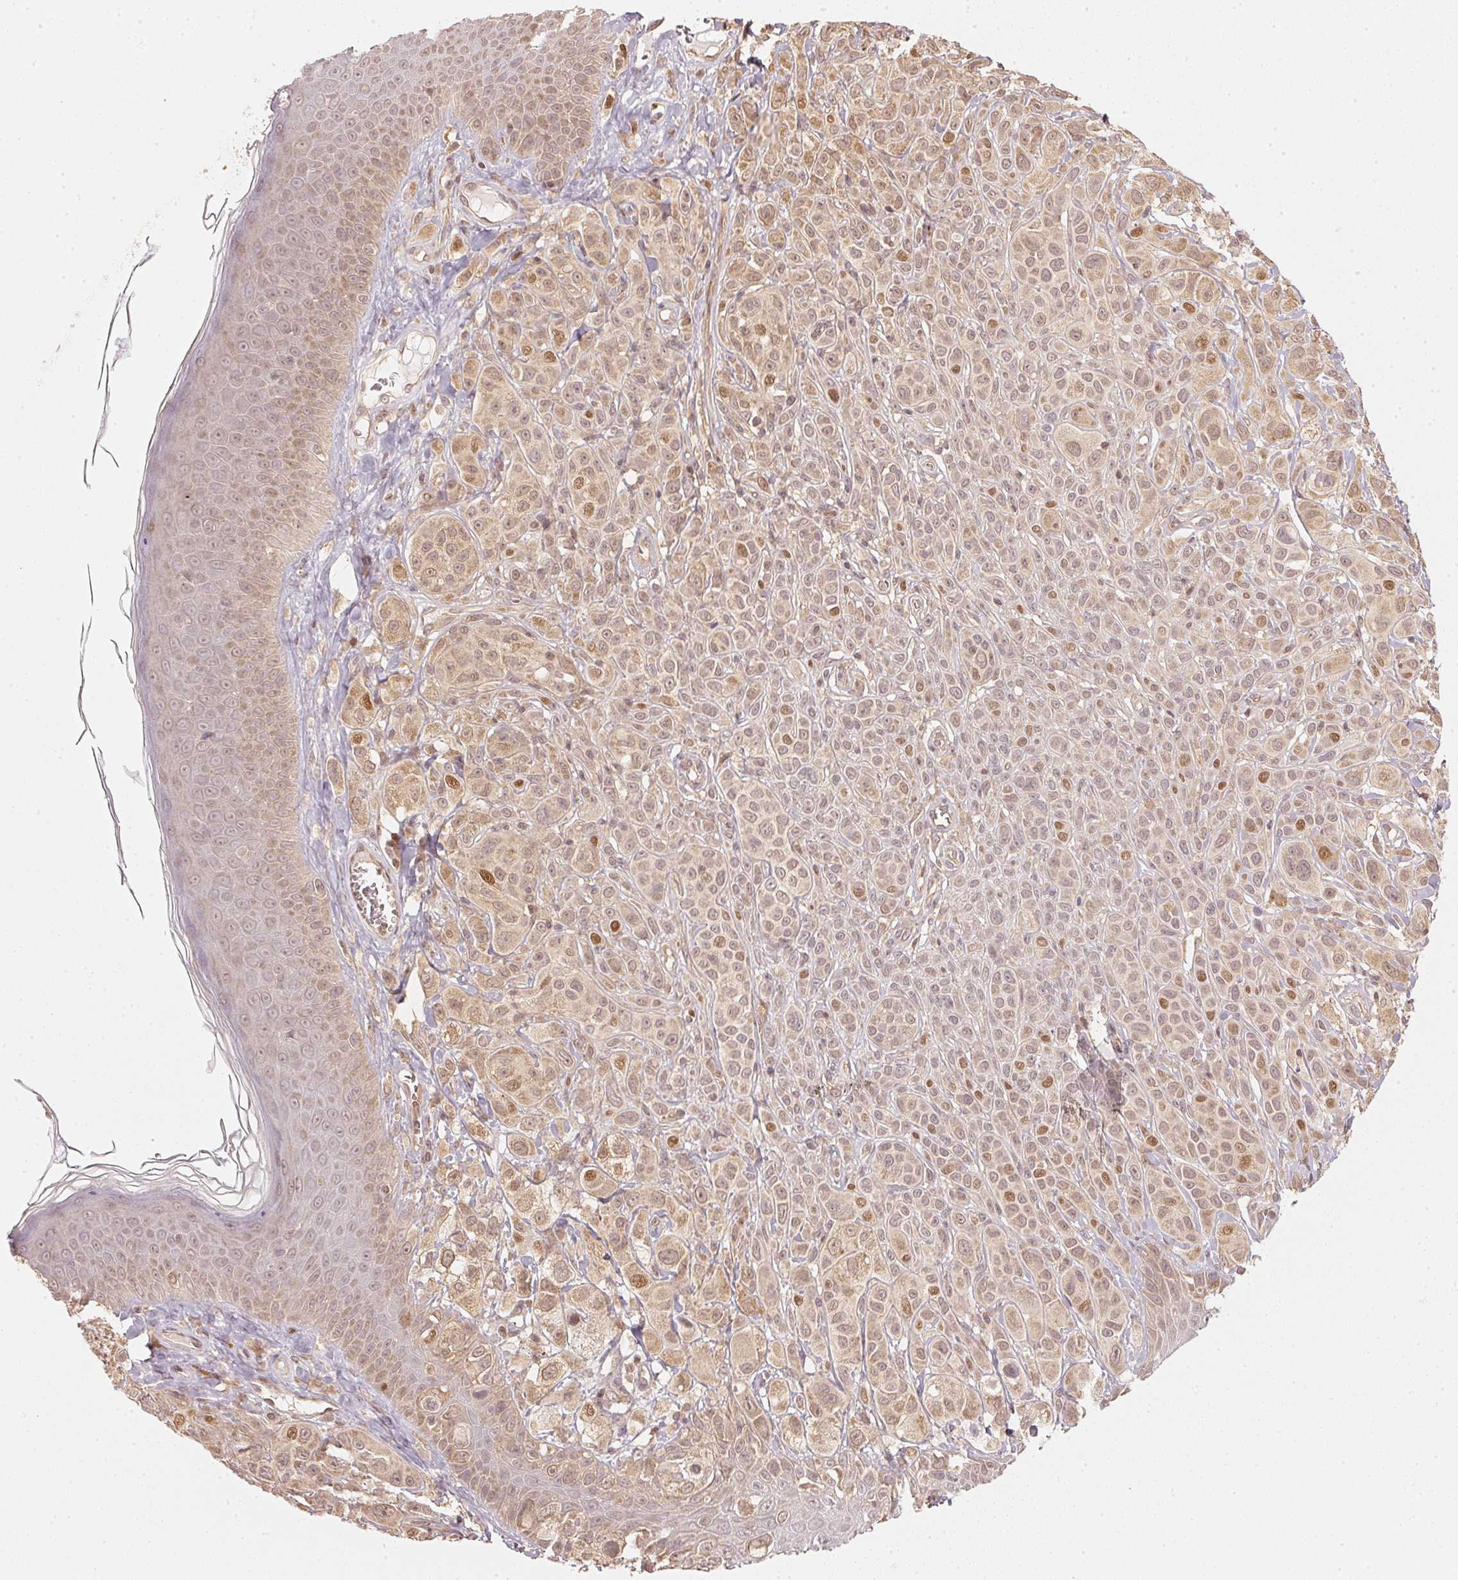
{"staining": {"intensity": "weak", "quantity": ">75%", "location": "cytoplasmic/membranous,nuclear"}, "tissue": "melanoma", "cell_type": "Tumor cells", "image_type": "cancer", "snomed": [{"axis": "morphology", "description": "Malignant melanoma, NOS"}, {"axis": "topography", "description": "Skin"}], "caption": "Weak cytoplasmic/membranous and nuclear expression for a protein is present in approximately >75% of tumor cells of melanoma using IHC.", "gene": "UBE2L3", "patient": {"sex": "male", "age": 67}}